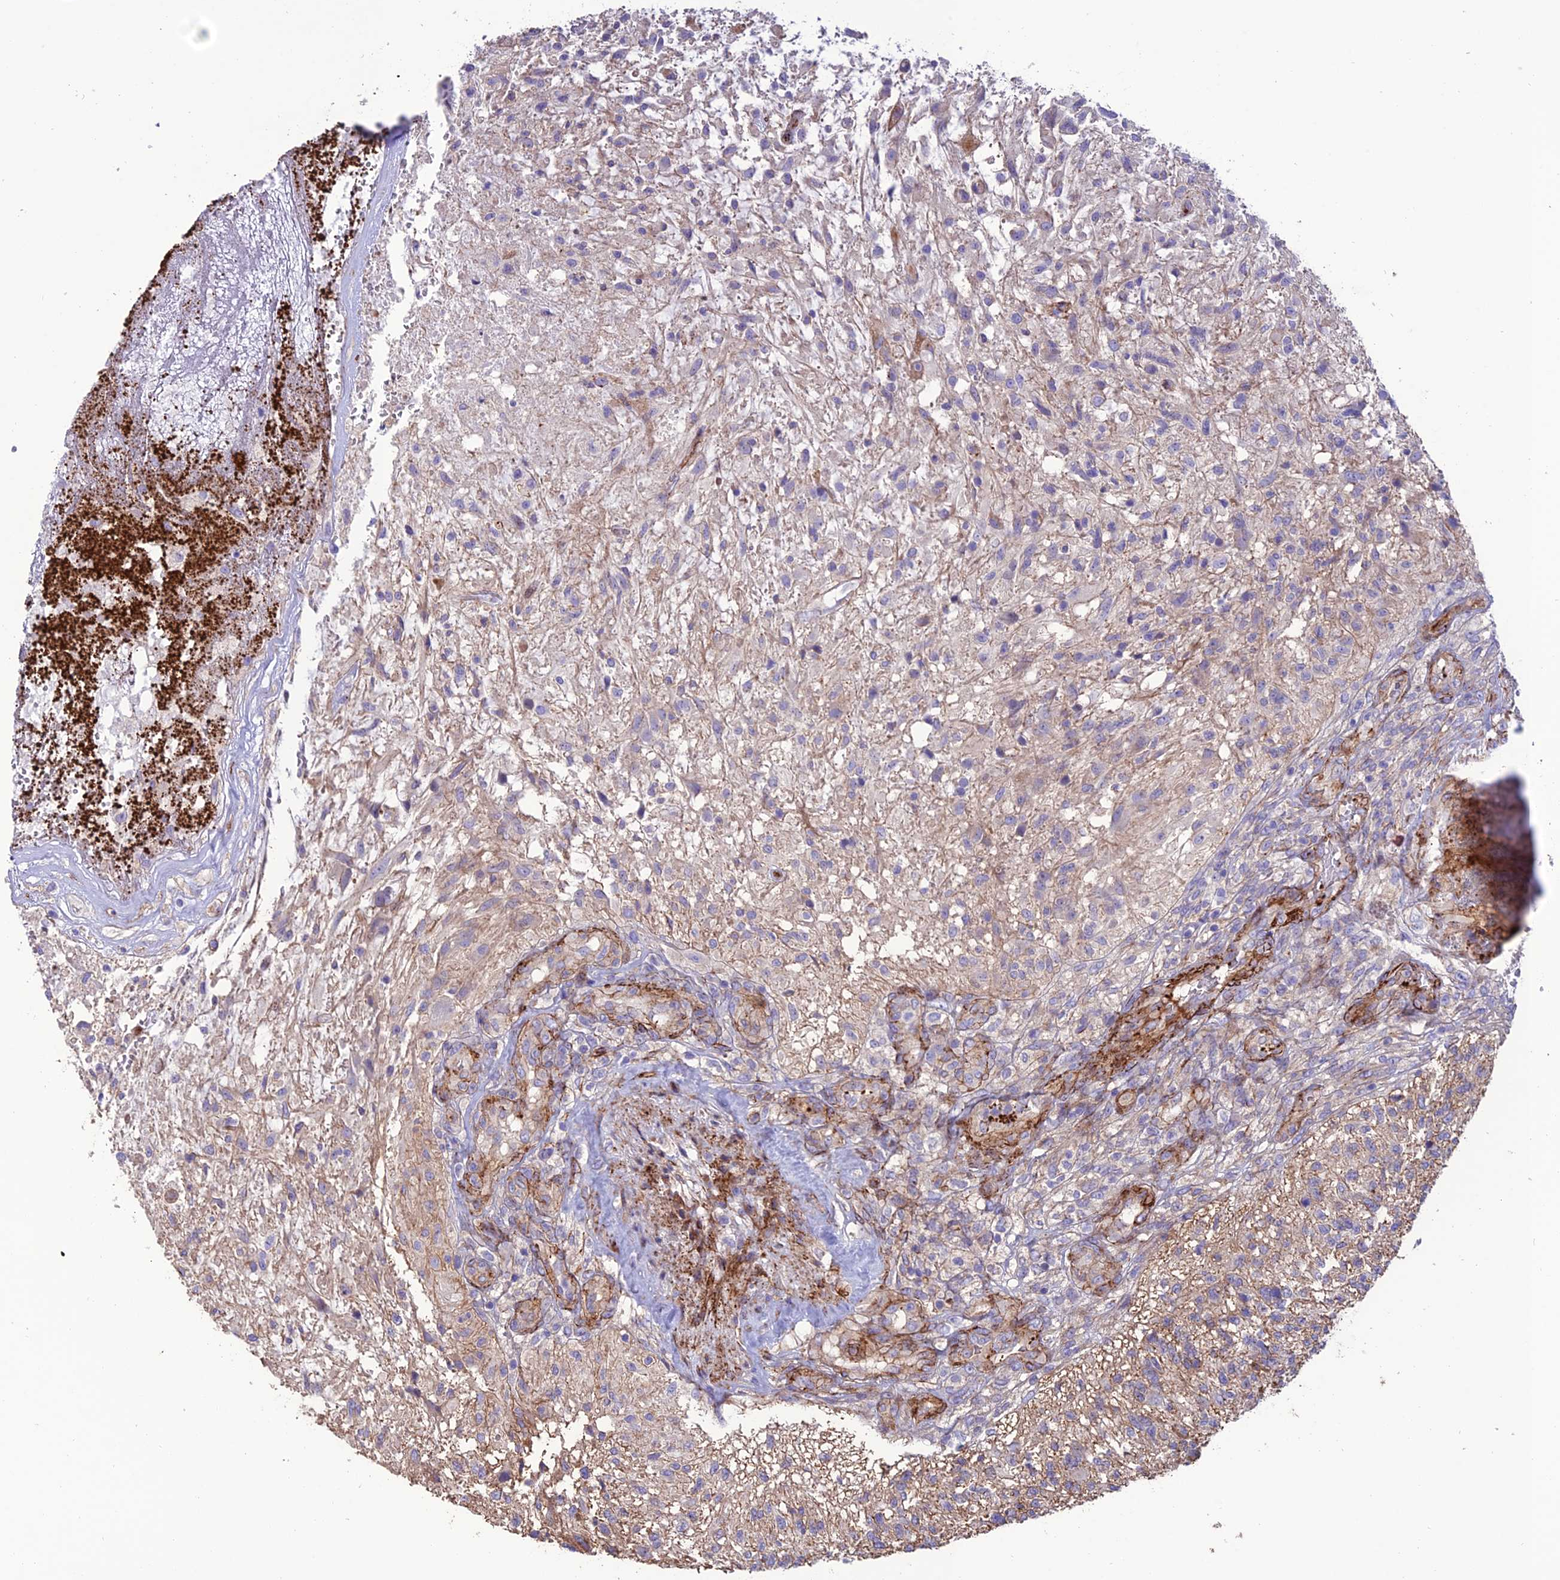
{"staining": {"intensity": "negative", "quantity": "none", "location": "none"}, "tissue": "glioma", "cell_type": "Tumor cells", "image_type": "cancer", "snomed": [{"axis": "morphology", "description": "Glioma, malignant, High grade"}, {"axis": "topography", "description": "Brain"}], "caption": "Tumor cells show no significant protein staining in malignant glioma (high-grade). (DAB IHC visualized using brightfield microscopy, high magnification).", "gene": "REX1BD", "patient": {"sex": "male", "age": 56}}